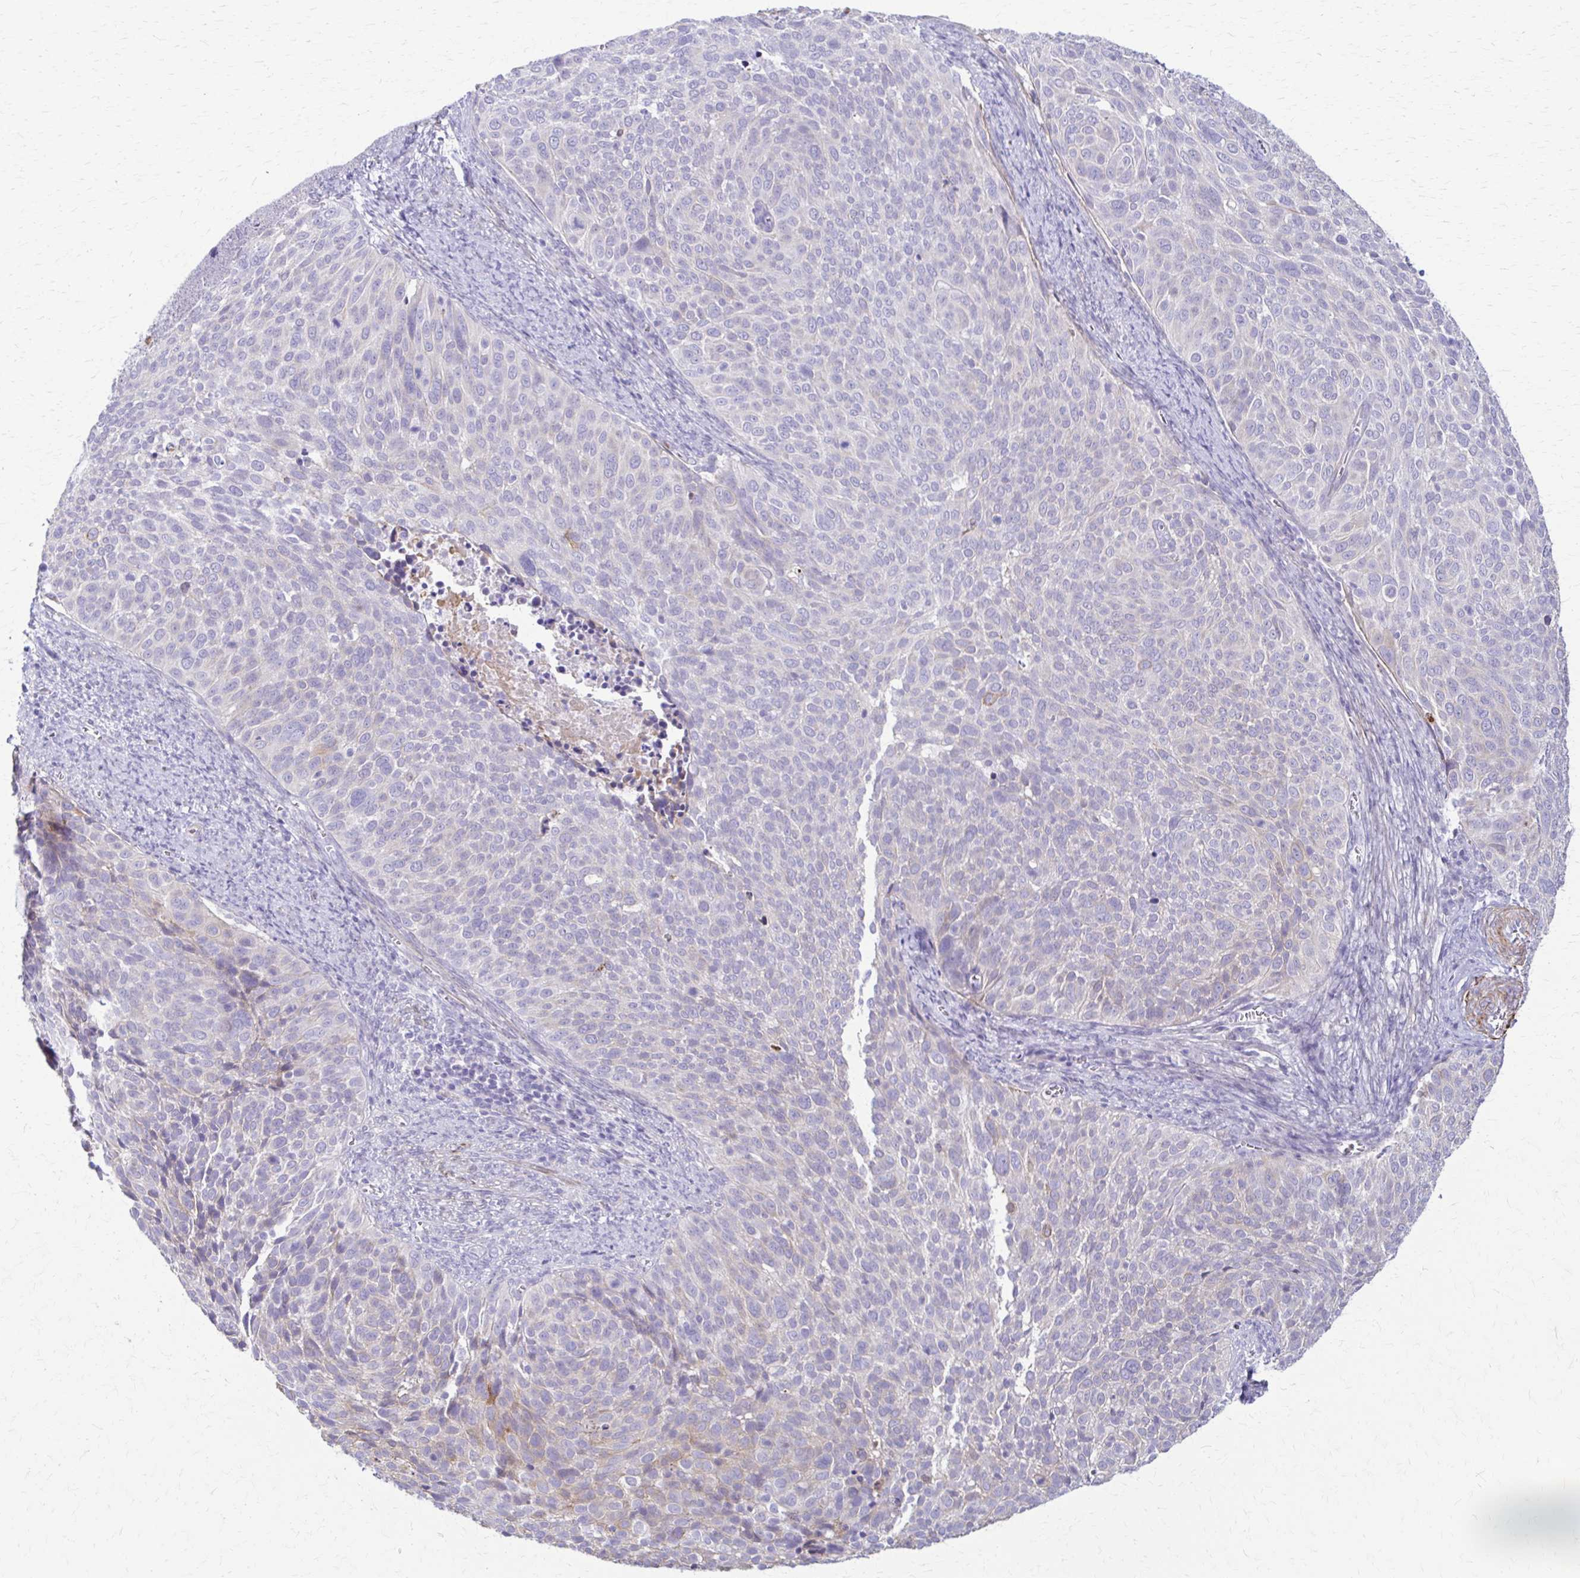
{"staining": {"intensity": "negative", "quantity": "none", "location": "none"}, "tissue": "cervical cancer", "cell_type": "Tumor cells", "image_type": "cancer", "snomed": [{"axis": "morphology", "description": "Squamous cell carcinoma, NOS"}, {"axis": "topography", "description": "Cervix"}], "caption": "Tumor cells are negative for protein expression in human squamous cell carcinoma (cervical). (Immunohistochemistry, brightfield microscopy, high magnification).", "gene": "DSP", "patient": {"sex": "female", "age": 39}}